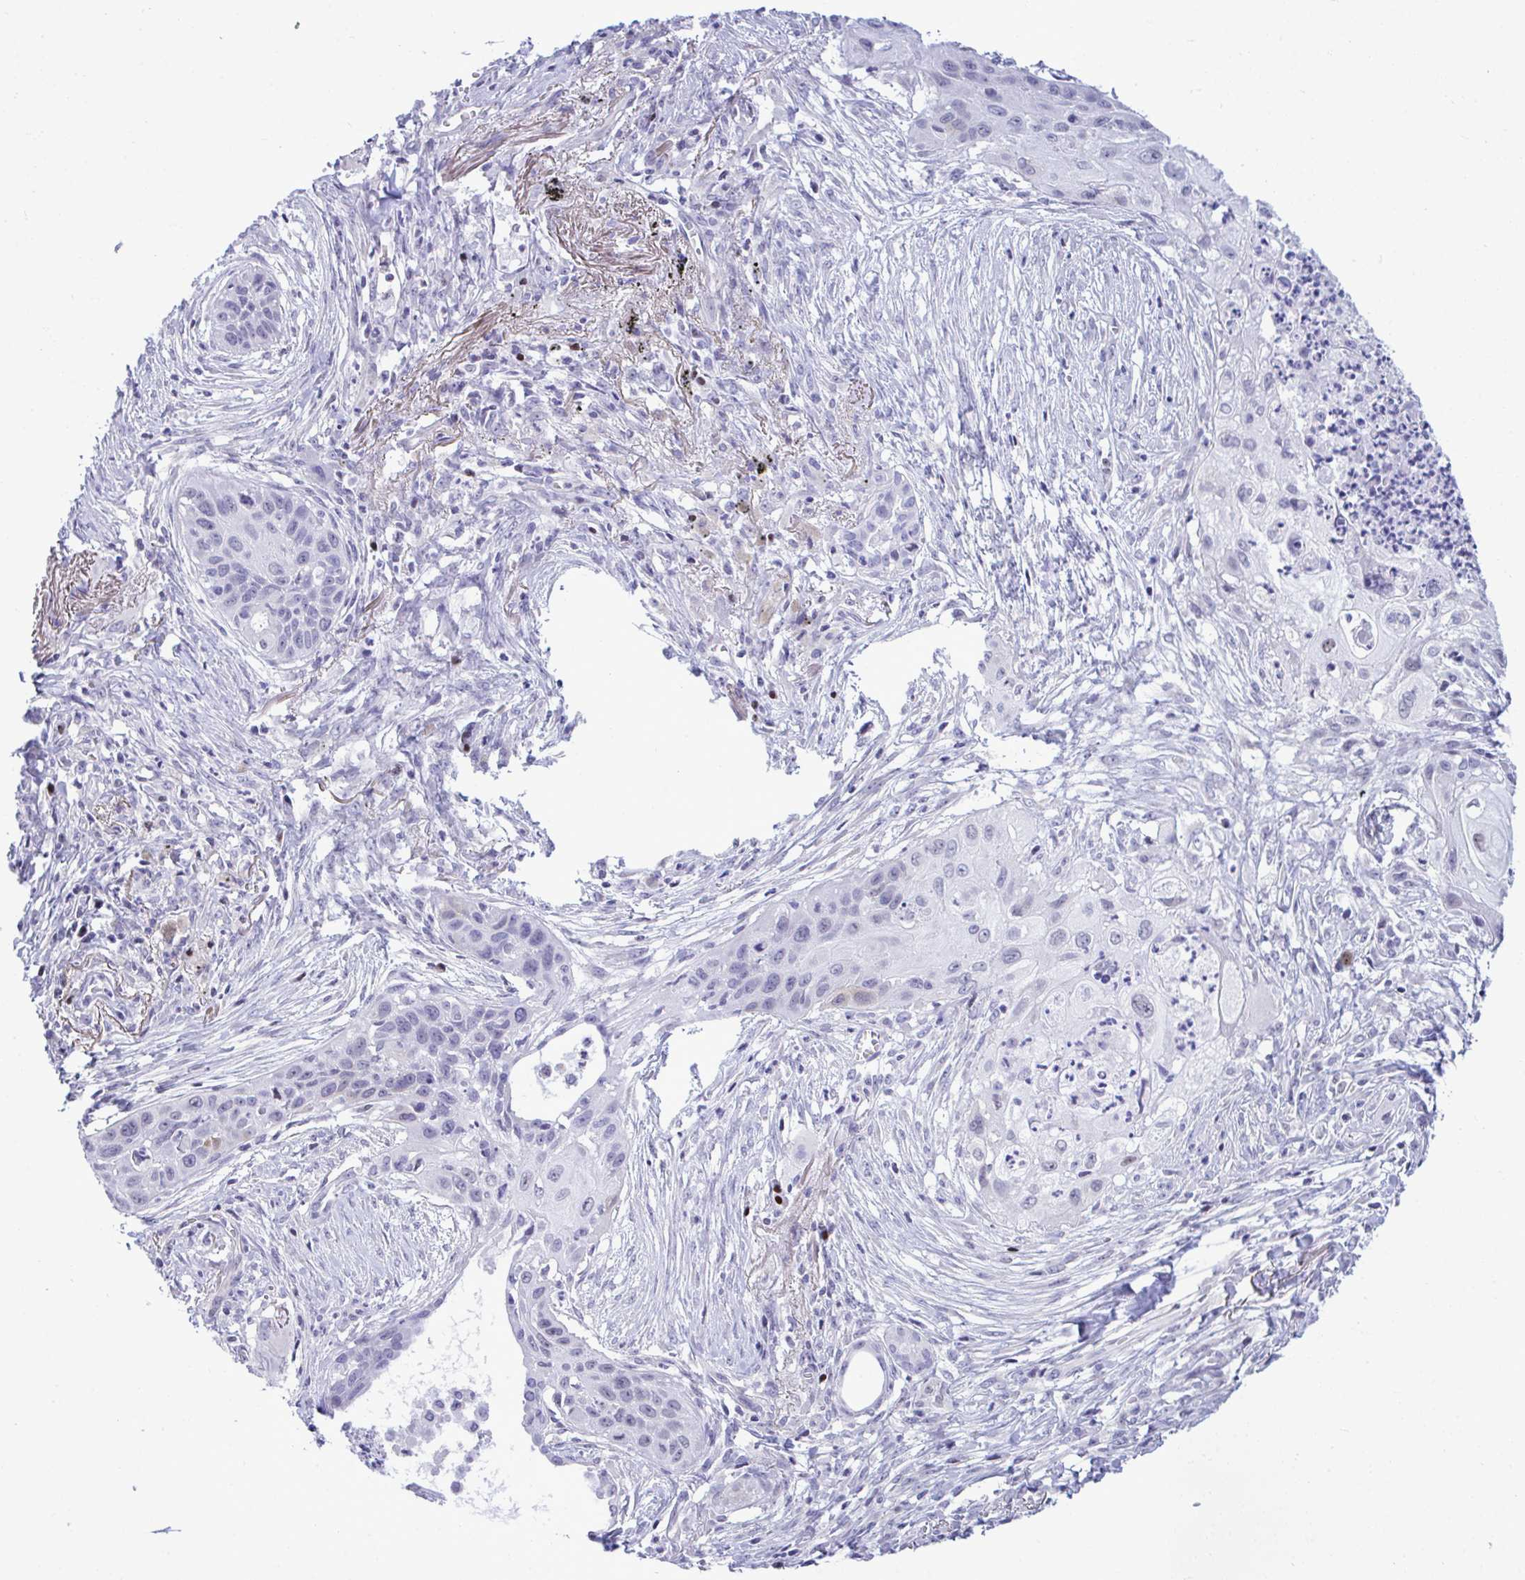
{"staining": {"intensity": "negative", "quantity": "none", "location": "none"}, "tissue": "lung cancer", "cell_type": "Tumor cells", "image_type": "cancer", "snomed": [{"axis": "morphology", "description": "Squamous cell carcinoma, NOS"}, {"axis": "topography", "description": "Lung"}], "caption": "An IHC photomicrograph of lung cancer (squamous cell carcinoma) is shown. There is no staining in tumor cells of lung cancer (squamous cell carcinoma).", "gene": "SLC25A51", "patient": {"sex": "male", "age": 71}}